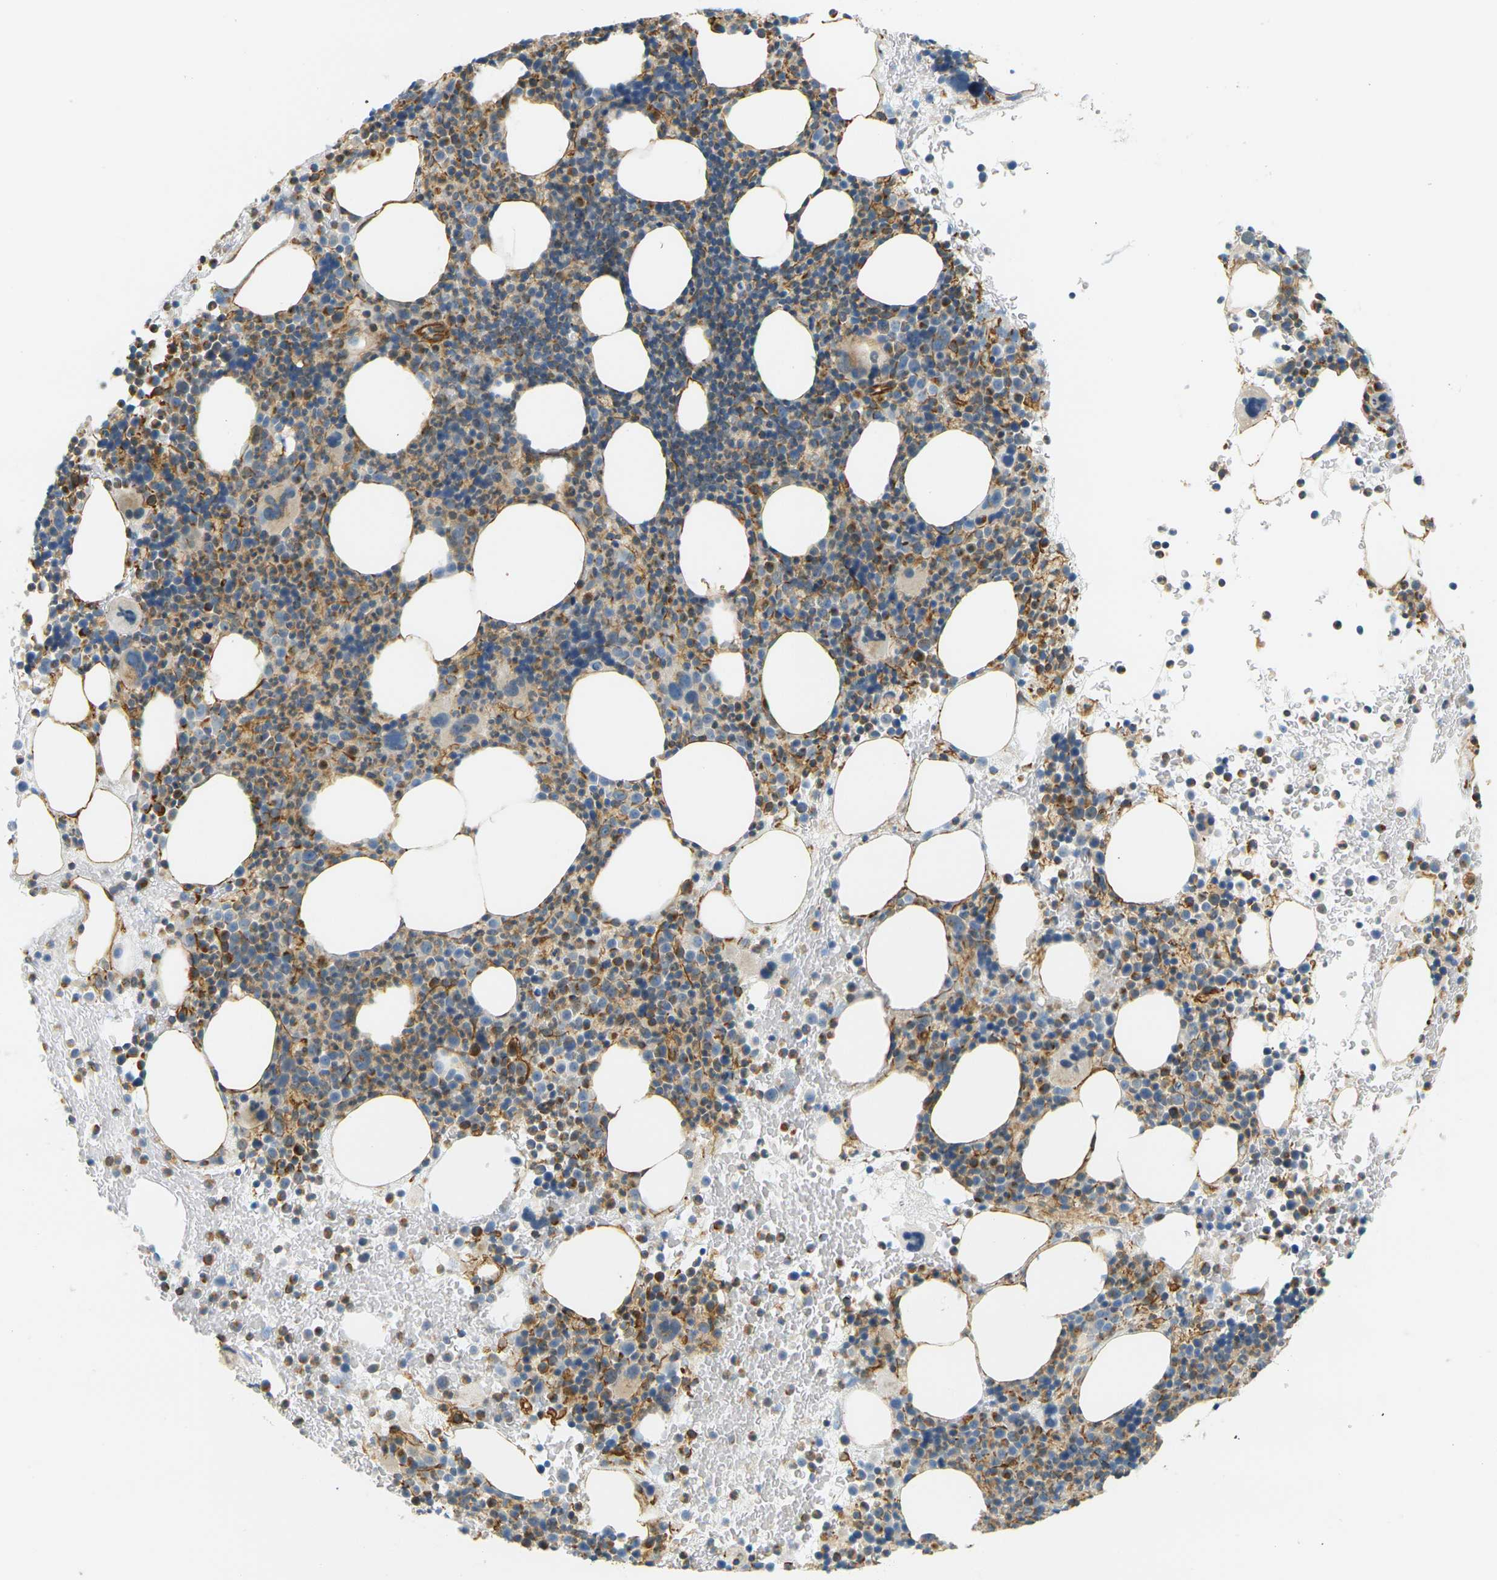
{"staining": {"intensity": "moderate", "quantity": "25%-75%", "location": "cytoplasmic/membranous,nuclear"}, "tissue": "bone marrow", "cell_type": "Hematopoietic cells", "image_type": "normal", "snomed": [{"axis": "morphology", "description": "Normal tissue, NOS"}, {"axis": "morphology", "description": "Inflammation, NOS"}, {"axis": "topography", "description": "Bone marrow"}], "caption": "High-magnification brightfield microscopy of benign bone marrow stained with DAB (3,3'-diaminobenzidine) (brown) and counterstained with hematoxylin (blue). hematopoietic cells exhibit moderate cytoplasmic/membranous,nuclear expression is identified in about25%-75% of cells.", "gene": "CYTH3", "patient": {"sex": "male", "age": 73}}